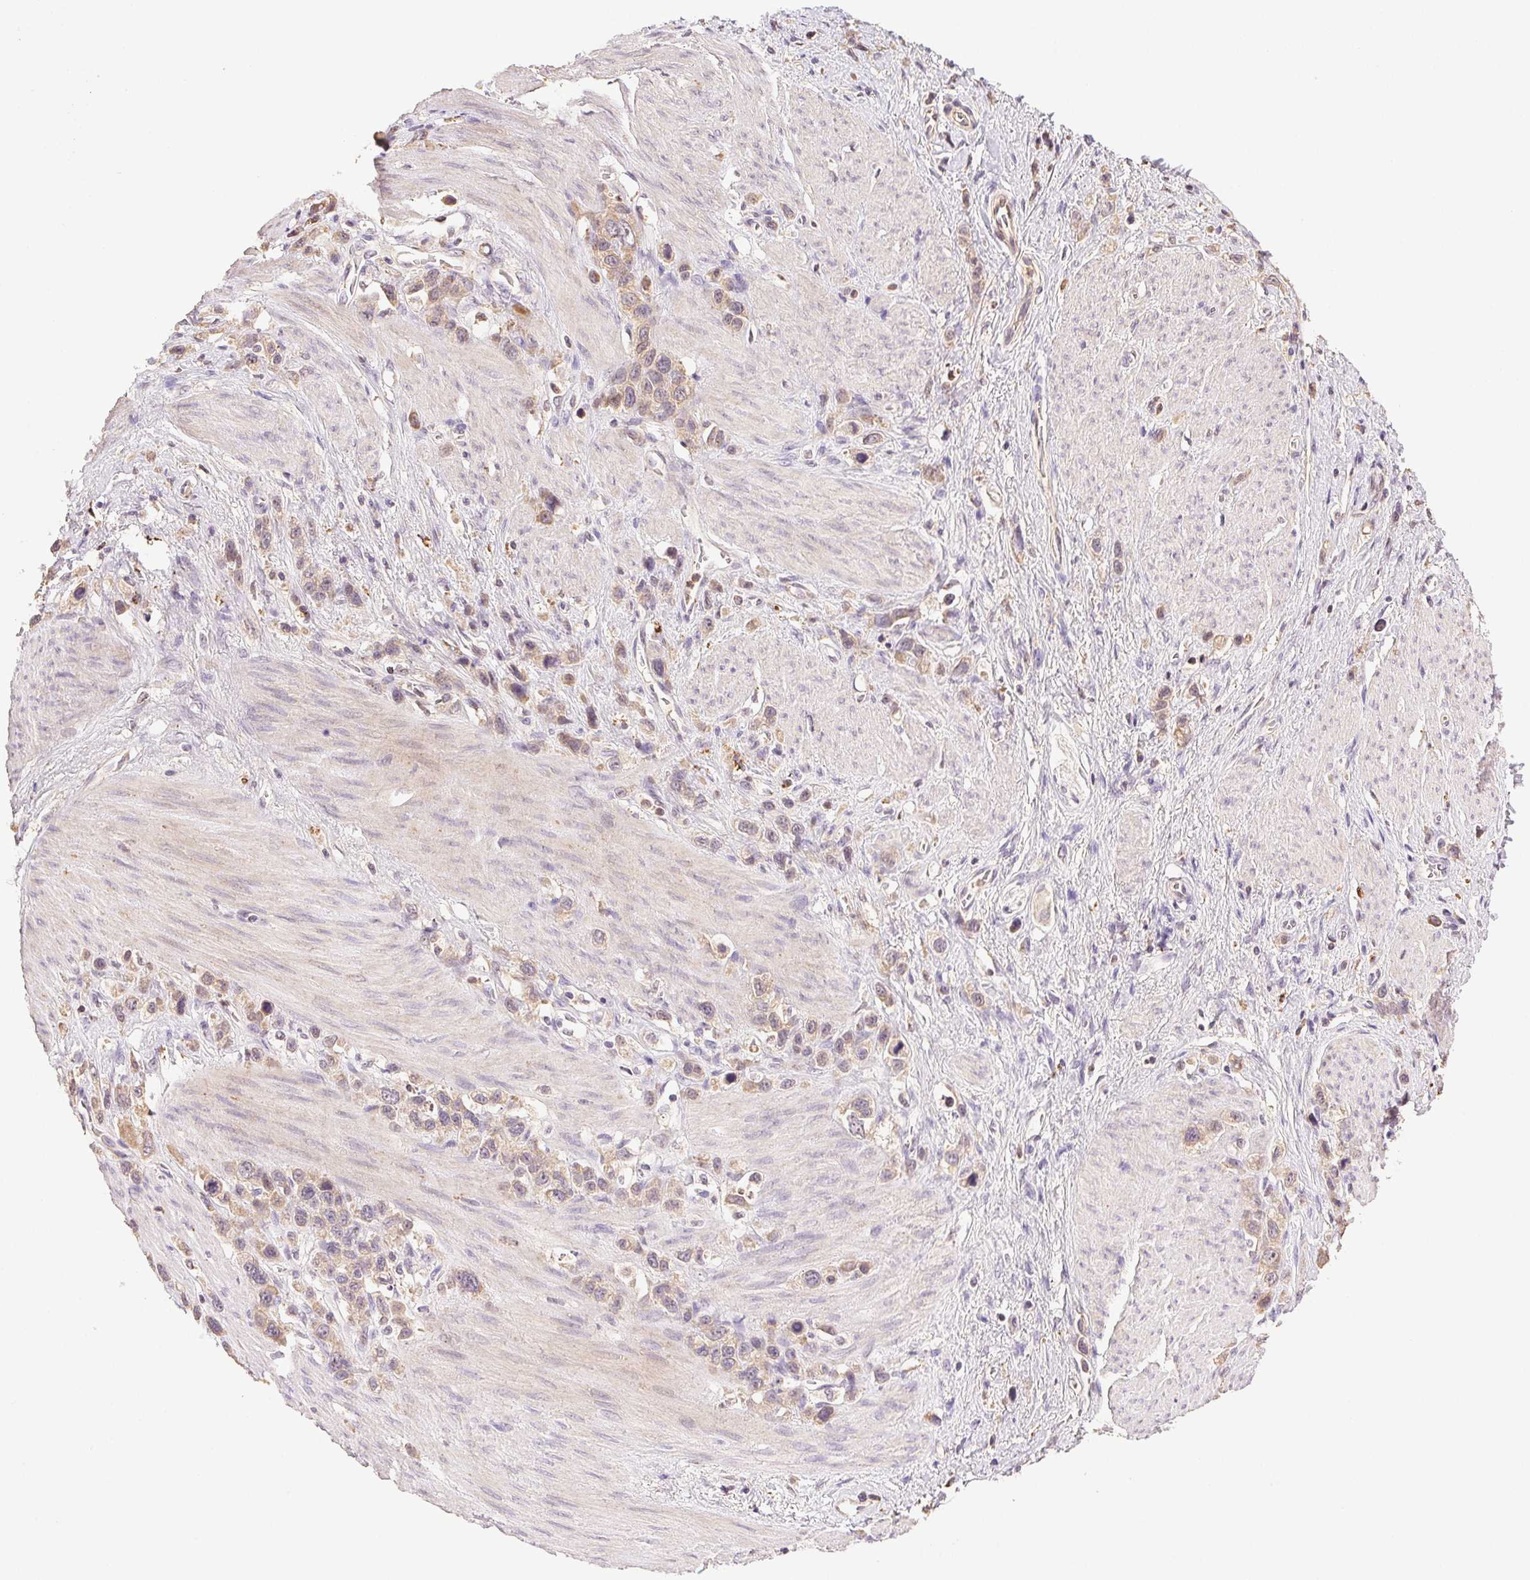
{"staining": {"intensity": "weak", "quantity": "<25%", "location": "cytoplasmic/membranous"}, "tissue": "stomach cancer", "cell_type": "Tumor cells", "image_type": "cancer", "snomed": [{"axis": "morphology", "description": "Adenocarcinoma, NOS"}, {"axis": "topography", "description": "Stomach"}], "caption": "This histopathology image is of stomach adenocarcinoma stained with immunohistochemistry (IHC) to label a protein in brown with the nuclei are counter-stained blue. There is no staining in tumor cells.", "gene": "TMEM253", "patient": {"sex": "female", "age": 65}}